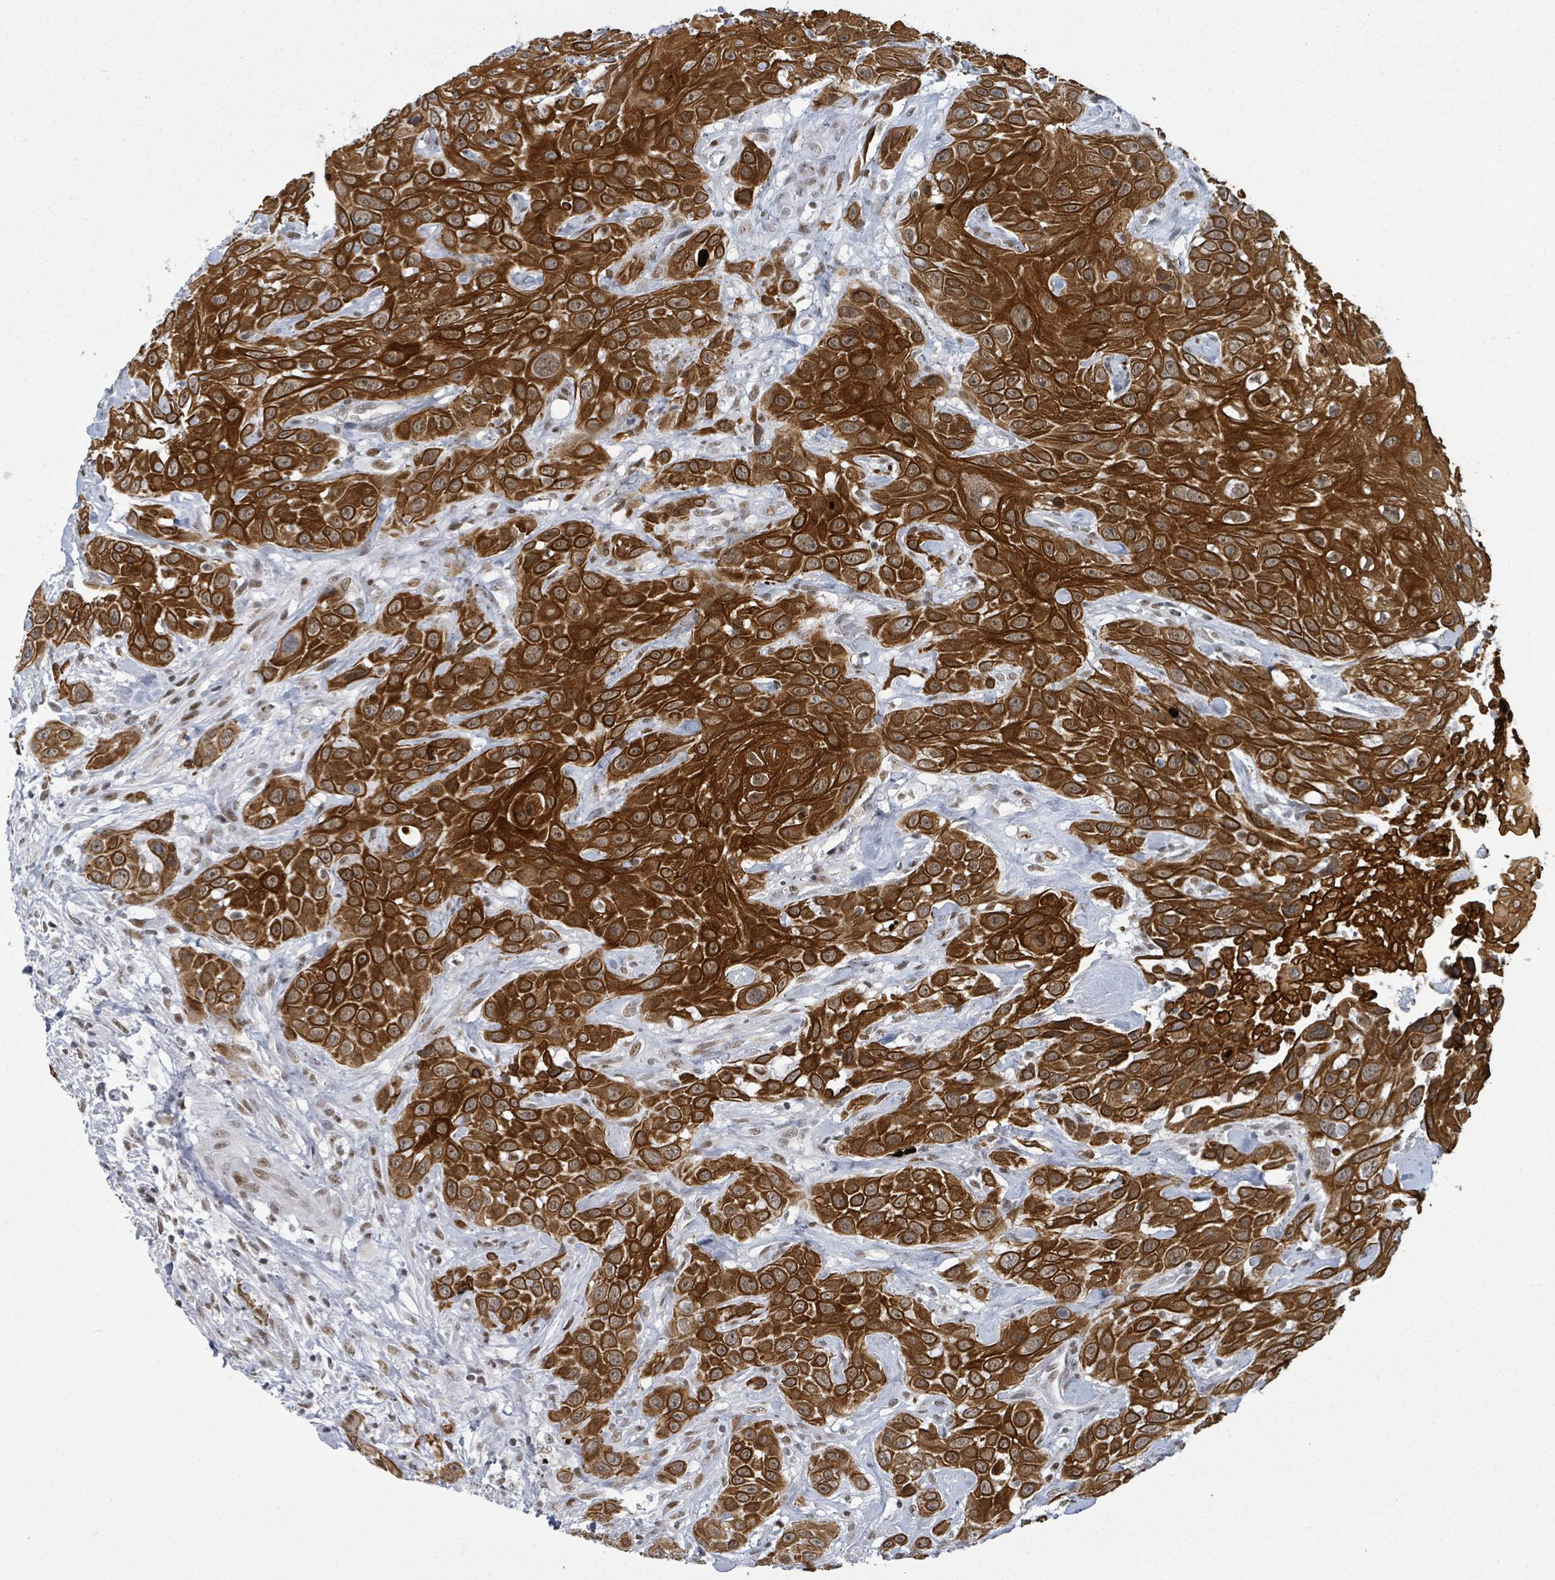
{"staining": {"intensity": "strong", "quantity": ">75%", "location": "cytoplasmic/membranous"}, "tissue": "head and neck cancer", "cell_type": "Tumor cells", "image_type": "cancer", "snomed": [{"axis": "morphology", "description": "Squamous cell carcinoma, NOS"}, {"axis": "topography", "description": "Head-Neck"}], "caption": "A brown stain labels strong cytoplasmic/membranous staining of a protein in squamous cell carcinoma (head and neck) tumor cells. (DAB (3,3'-diaminobenzidine) IHC, brown staining for protein, blue staining for nuclei).", "gene": "ERCC5", "patient": {"sex": "male", "age": 81}}